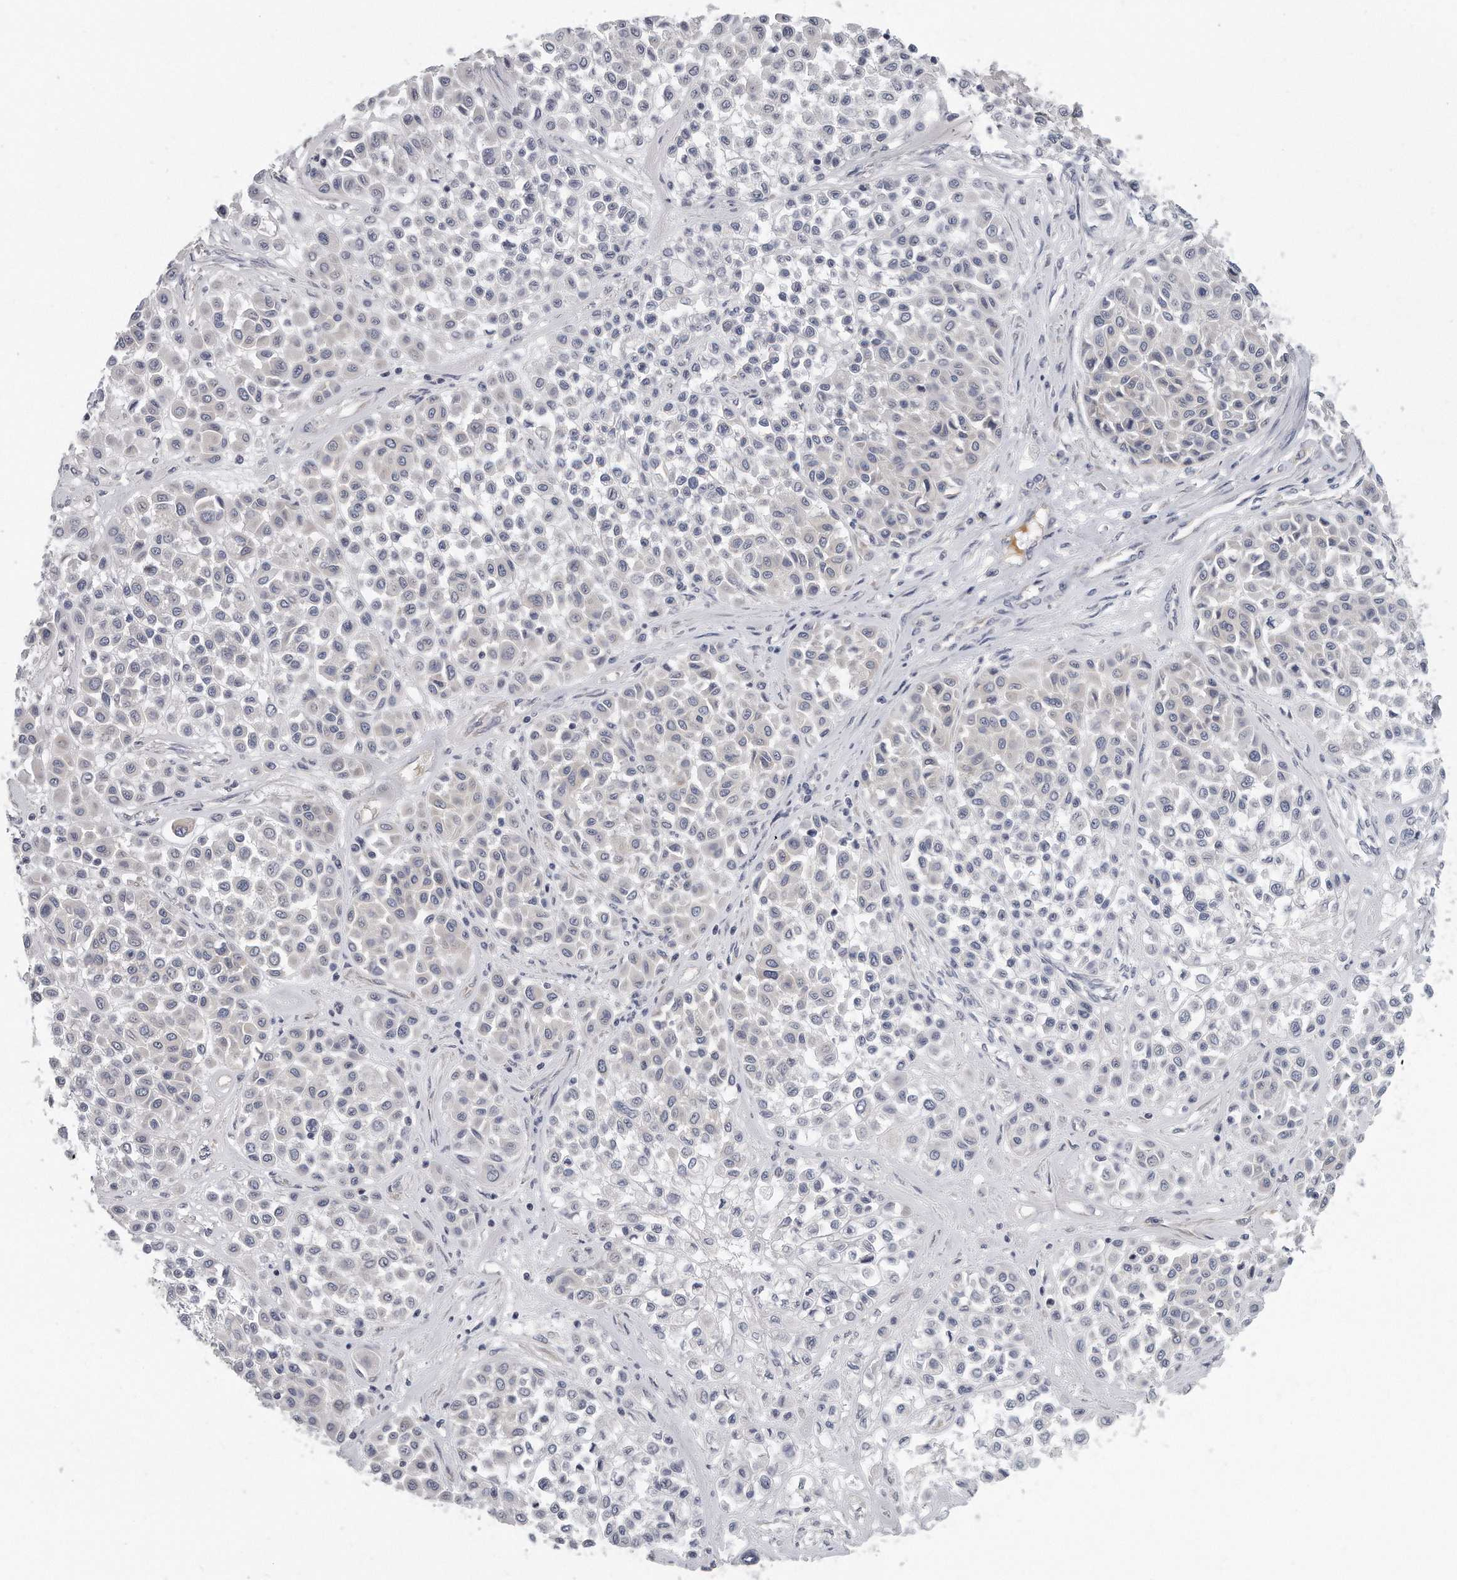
{"staining": {"intensity": "negative", "quantity": "none", "location": "none"}, "tissue": "melanoma", "cell_type": "Tumor cells", "image_type": "cancer", "snomed": [{"axis": "morphology", "description": "Malignant melanoma, Metastatic site"}, {"axis": "topography", "description": "Soft tissue"}], "caption": "Immunohistochemistry micrograph of melanoma stained for a protein (brown), which displays no positivity in tumor cells.", "gene": "PLEKHA6", "patient": {"sex": "male", "age": 41}}